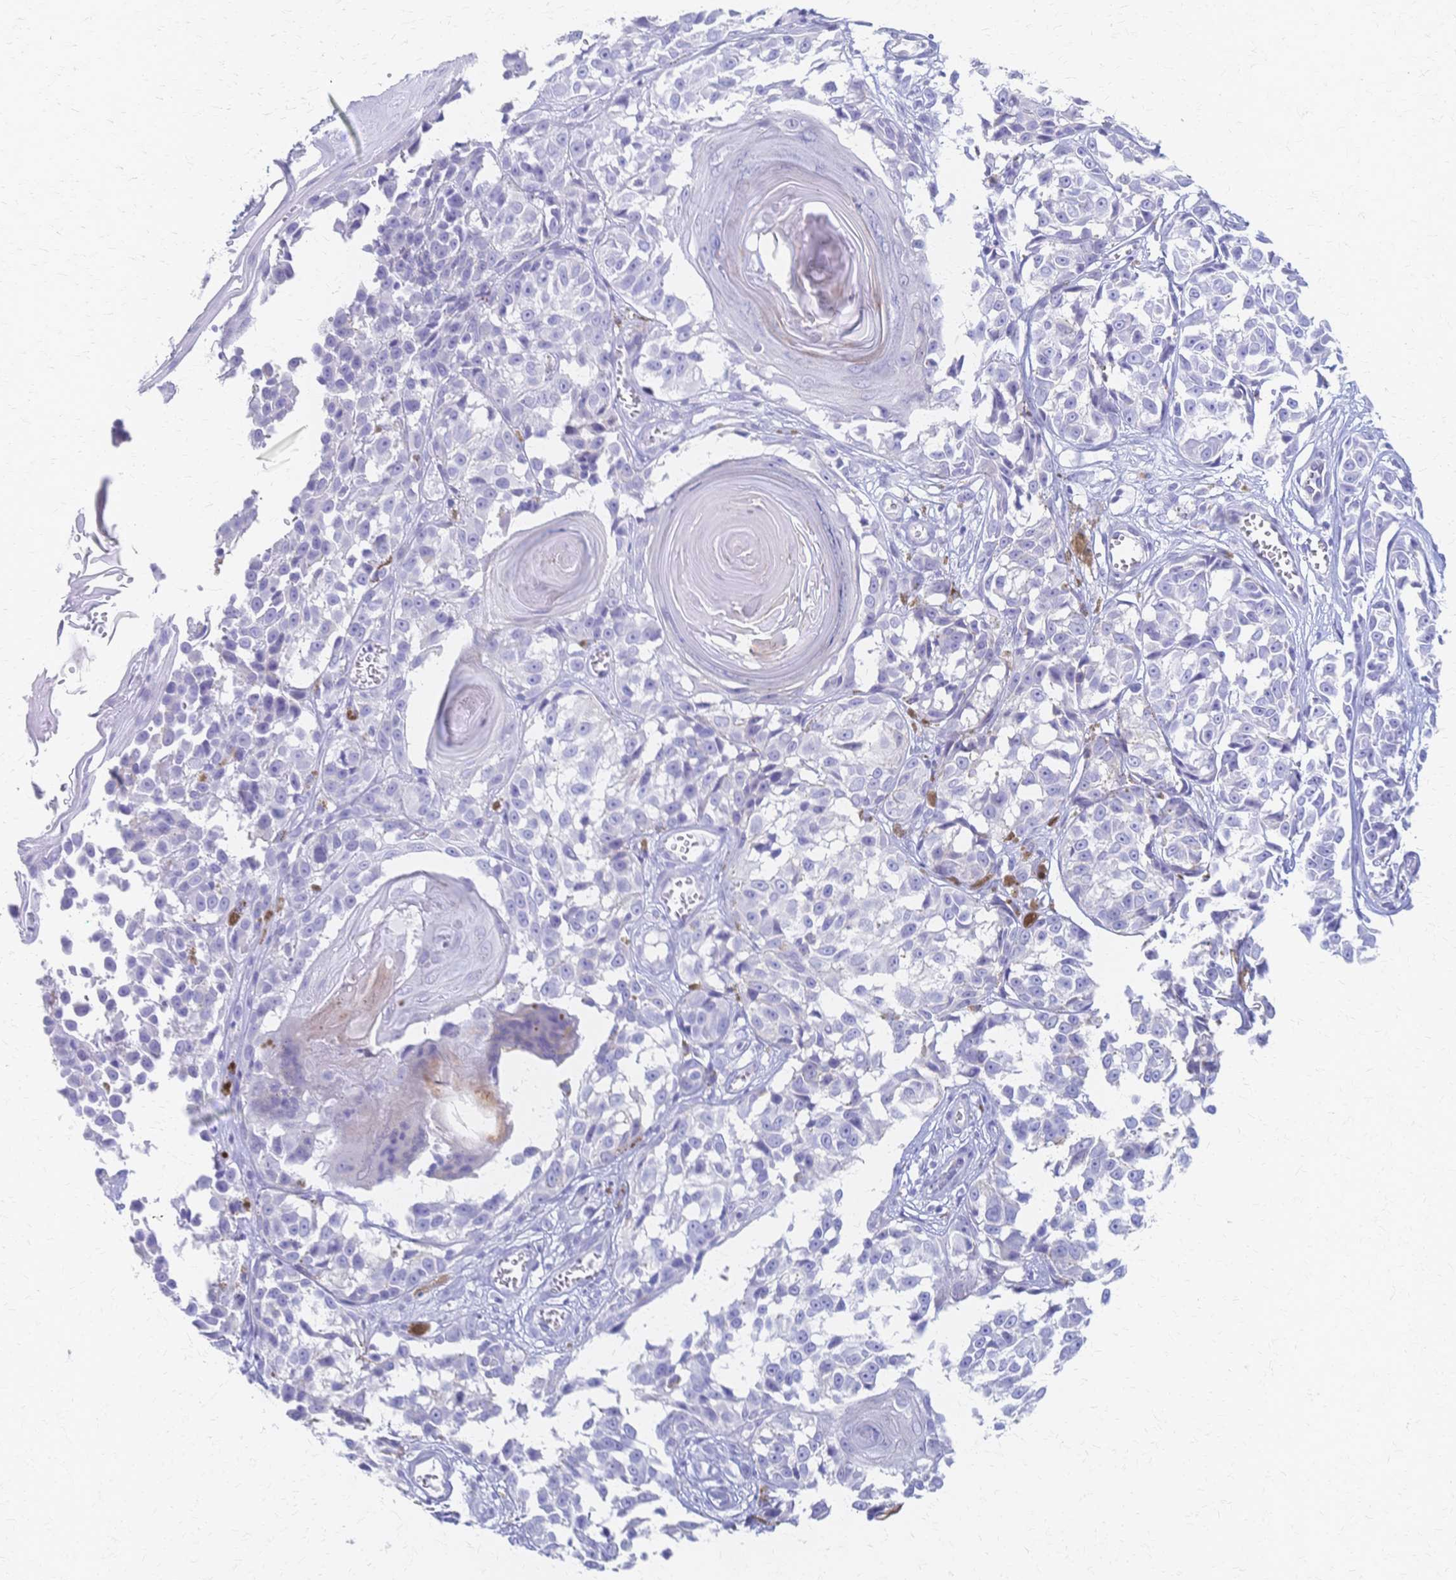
{"staining": {"intensity": "negative", "quantity": "none", "location": "none"}, "tissue": "melanoma", "cell_type": "Tumor cells", "image_type": "cancer", "snomed": [{"axis": "morphology", "description": "Malignant melanoma, NOS"}, {"axis": "topography", "description": "Skin"}], "caption": "Immunohistochemistry of human malignant melanoma exhibits no expression in tumor cells.", "gene": "CYB5A", "patient": {"sex": "male", "age": 73}}